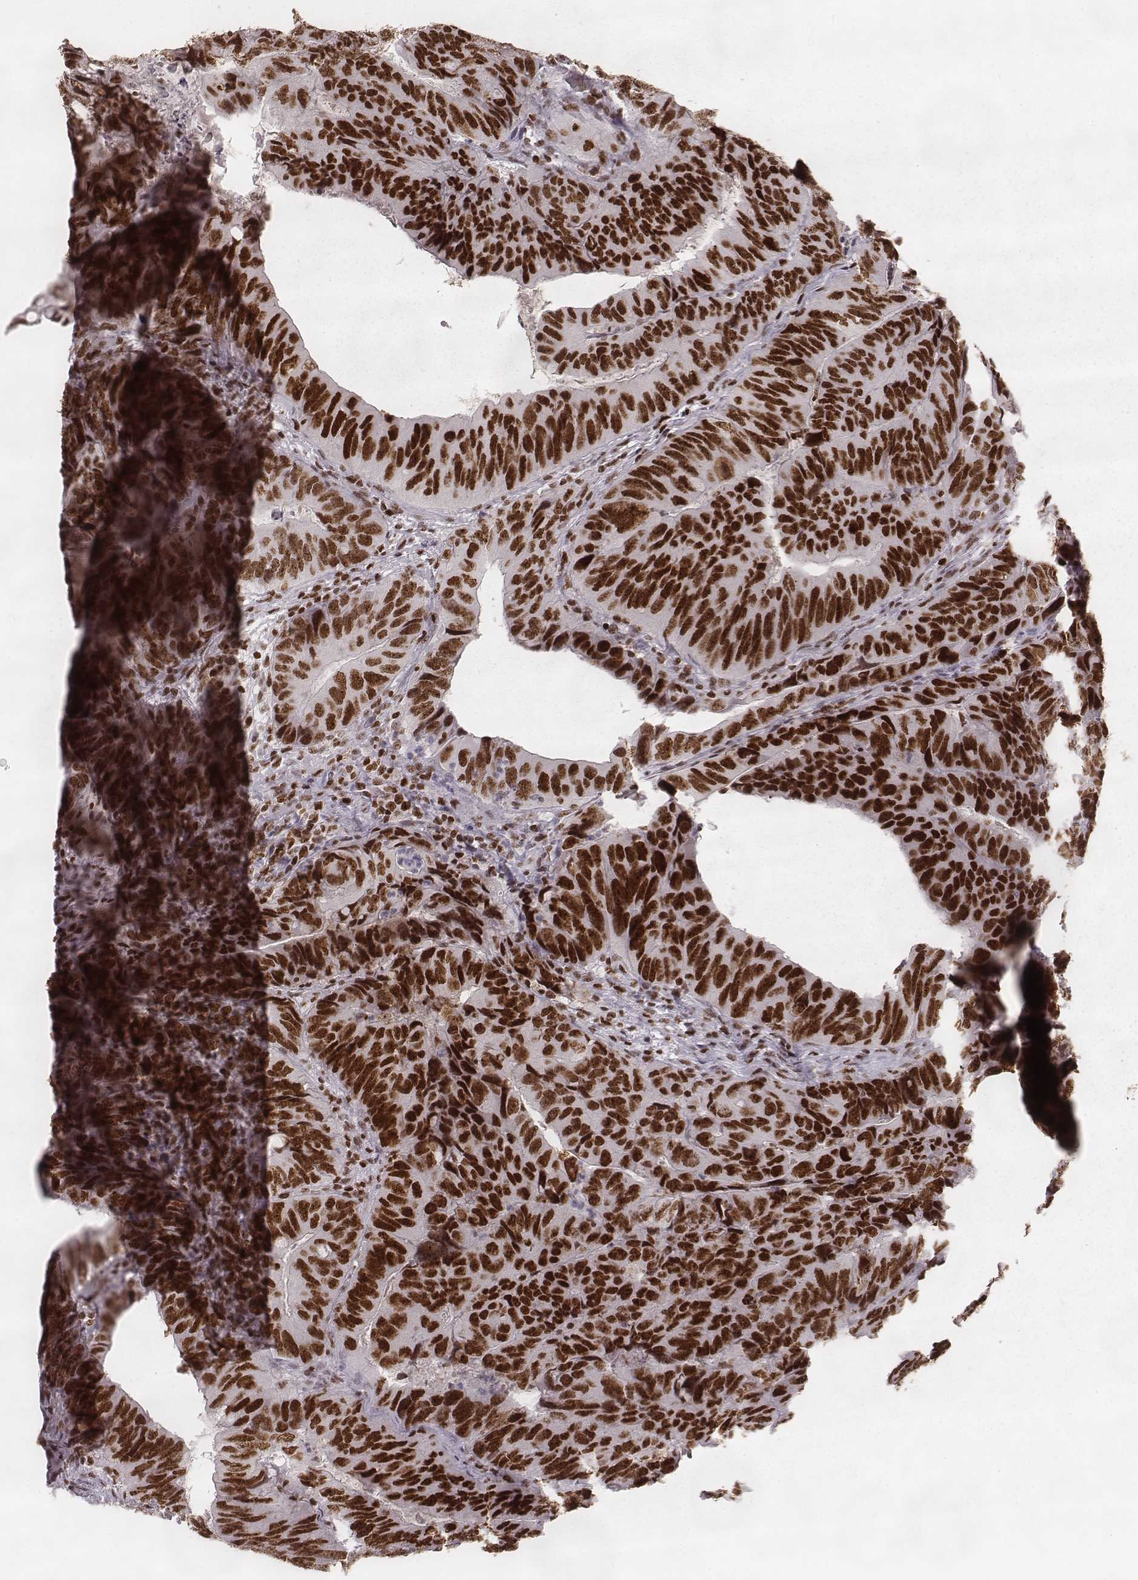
{"staining": {"intensity": "strong", "quantity": ">75%", "location": "nuclear"}, "tissue": "colorectal cancer", "cell_type": "Tumor cells", "image_type": "cancer", "snomed": [{"axis": "morphology", "description": "Adenocarcinoma, NOS"}, {"axis": "topography", "description": "Colon"}], "caption": "Immunohistochemistry (IHC) staining of colorectal cancer, which shows high levels of strong nuclear positivity in approximately >75% of tumor cells indicating strong nuclear protein positivity. The staining was performed using DAB (3,3'-diaminobenzidine) (brown) for protein detection and nuclei were counterstained in hematoxylin (blue).", "gene": "PARP1", "patient": {"sex": "male", "age": 79}}